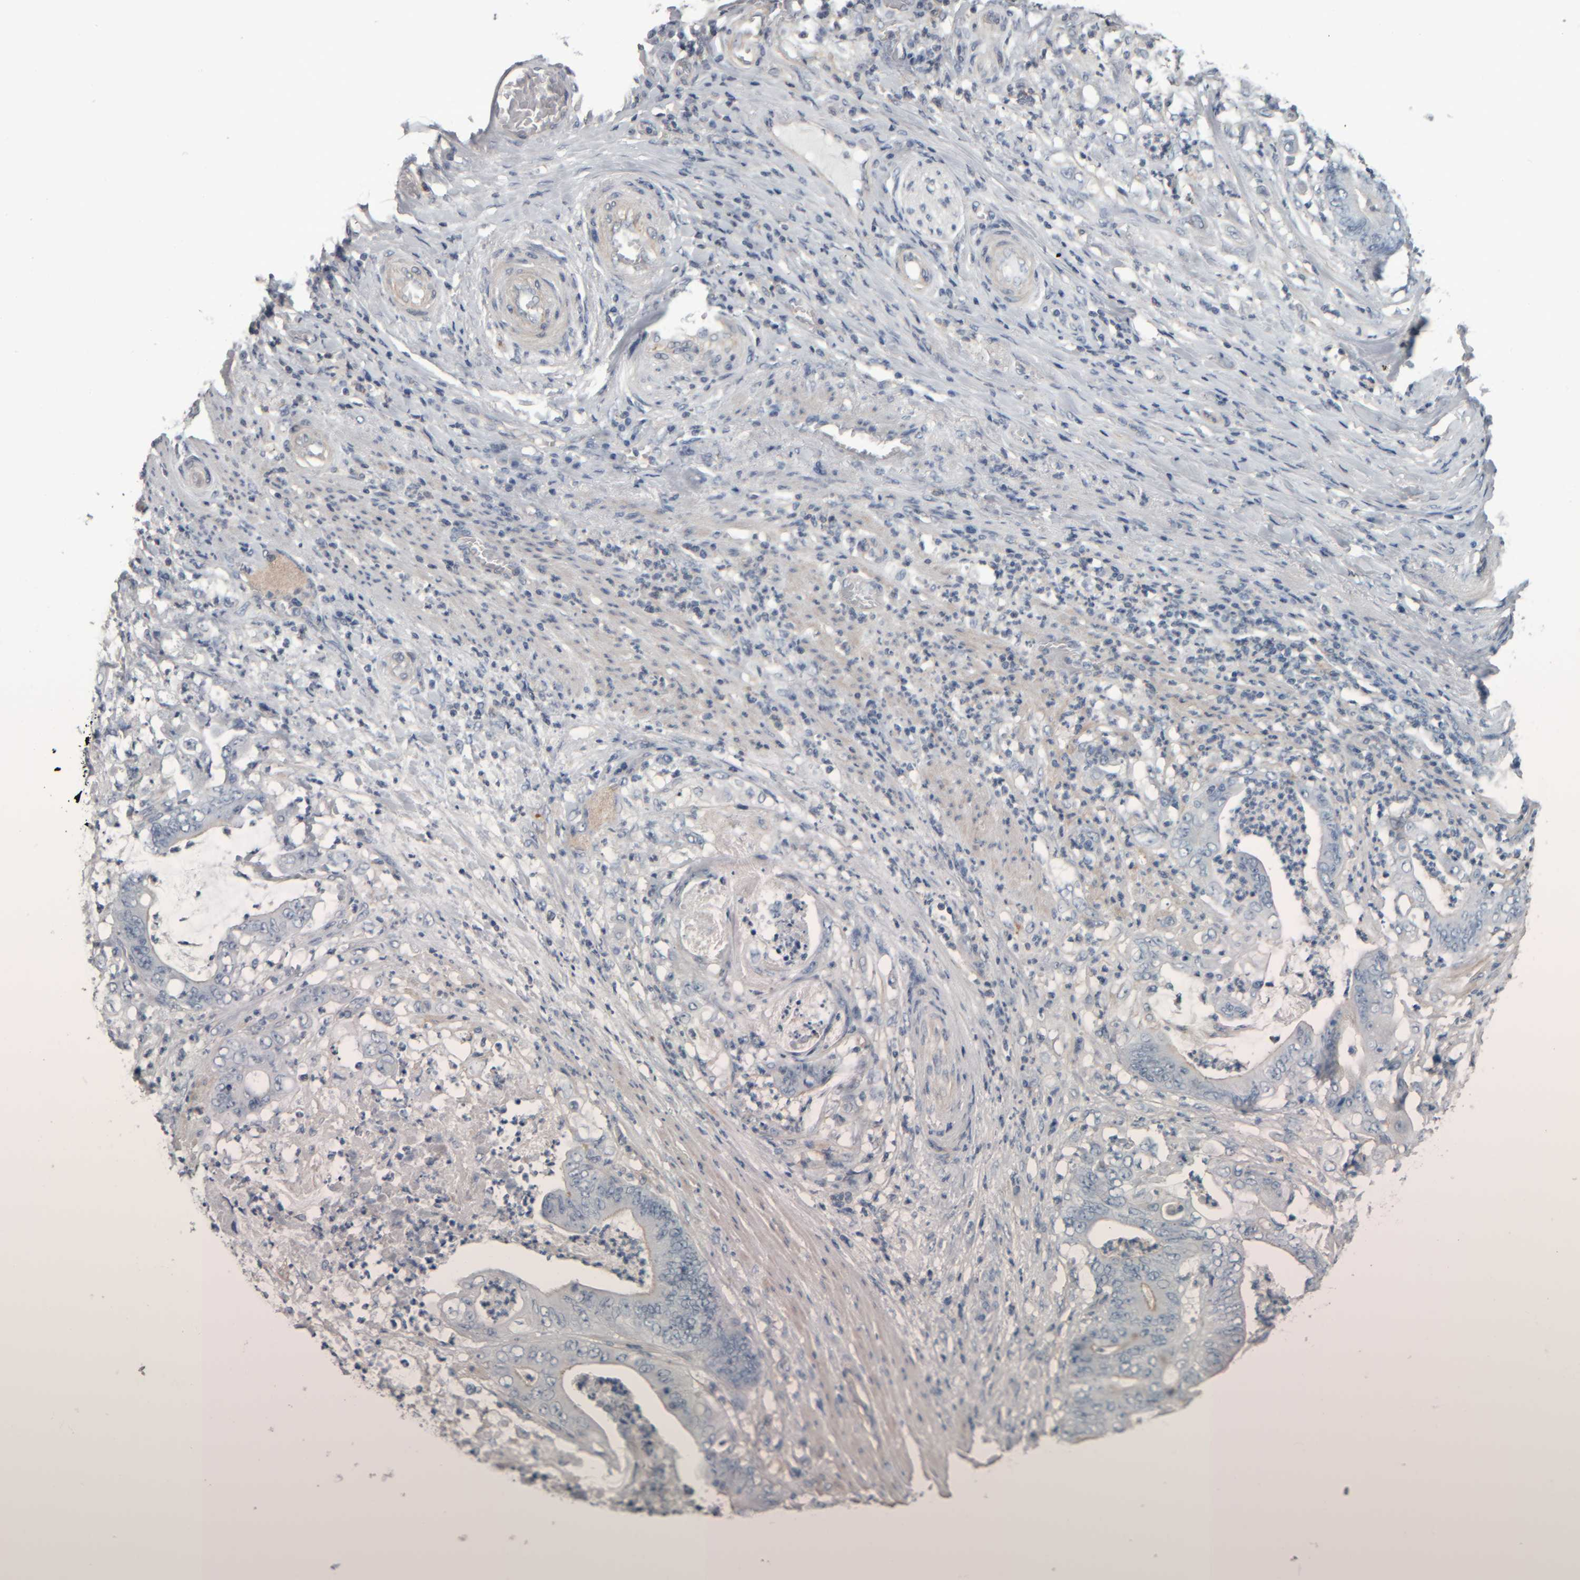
{"staining": {"intensity": "weak", "quantity": "<25%", "location": "cytoplasmic/membranous"}, "tissue": "stomach cancer", "cell_type": "Tumor cells", "image_type": "cancer", "snomed": [{"axis": "morphology", "description": "Adenocarcinoma, NOS"}, {"axis": "topography", "description": "Stomach"}], "caption": "Human stomach cancer stained for a protein using immunohistochemistry reveals no expression in tumor cells.", "gene": "CAVIN4", "patient": {"sex": "female", "age": 73}}